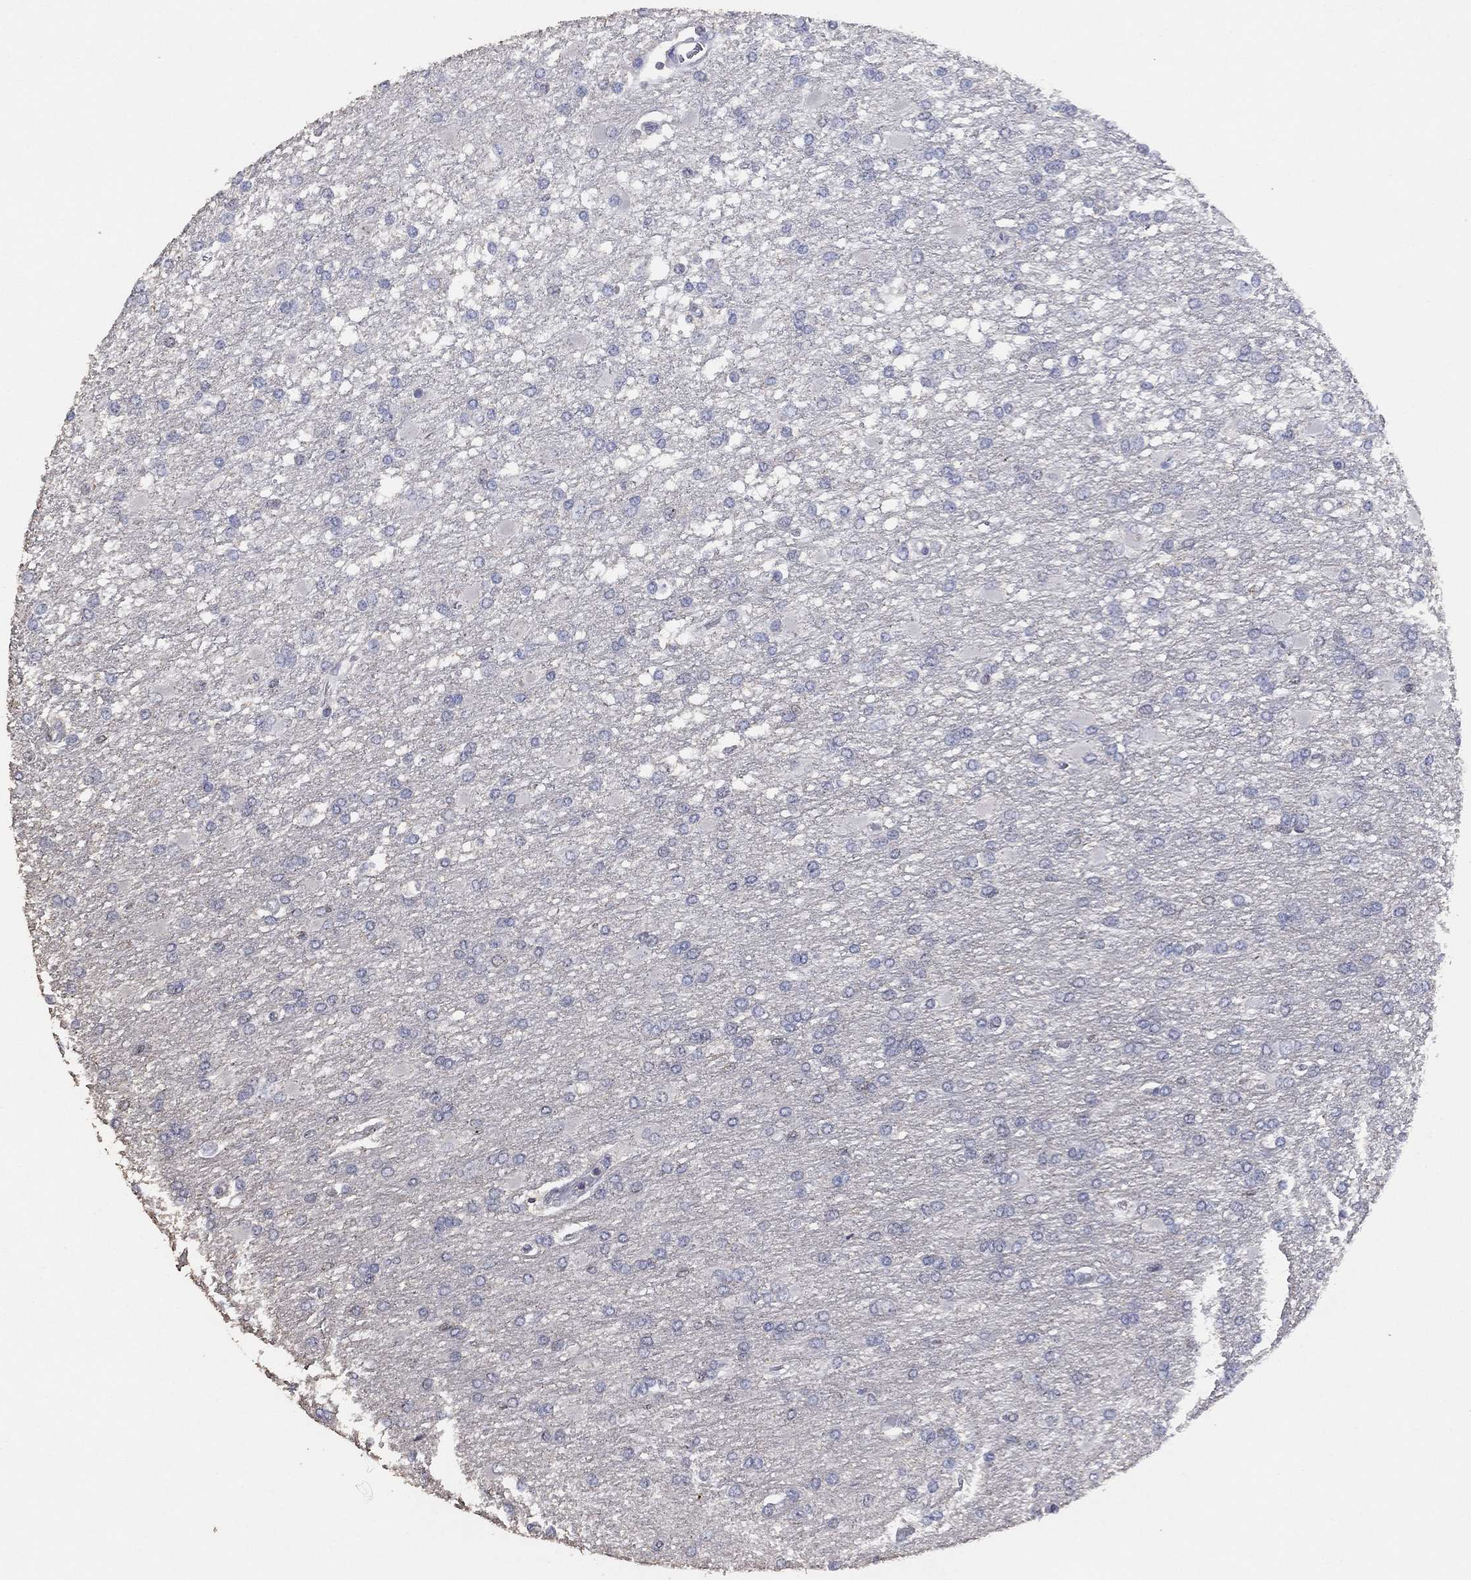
{"staining": {"intensity": "negative", "quantity": "none", "location": "none"}, "tissue": "glioma", "cell_type": "Tumor cells", "image_type": "cancer", "snomed": [{"axis": "morphology", "description": "Glioma, malignant, High grade"}, {"axis": "topography", "description": "Cerebral cortex"}], "caption": "The photomicrograph reveals no significant expression in tumor cells of glioma.", "gene": "ADPRHL1", "patient": {"sex": "male", "age": 79}}